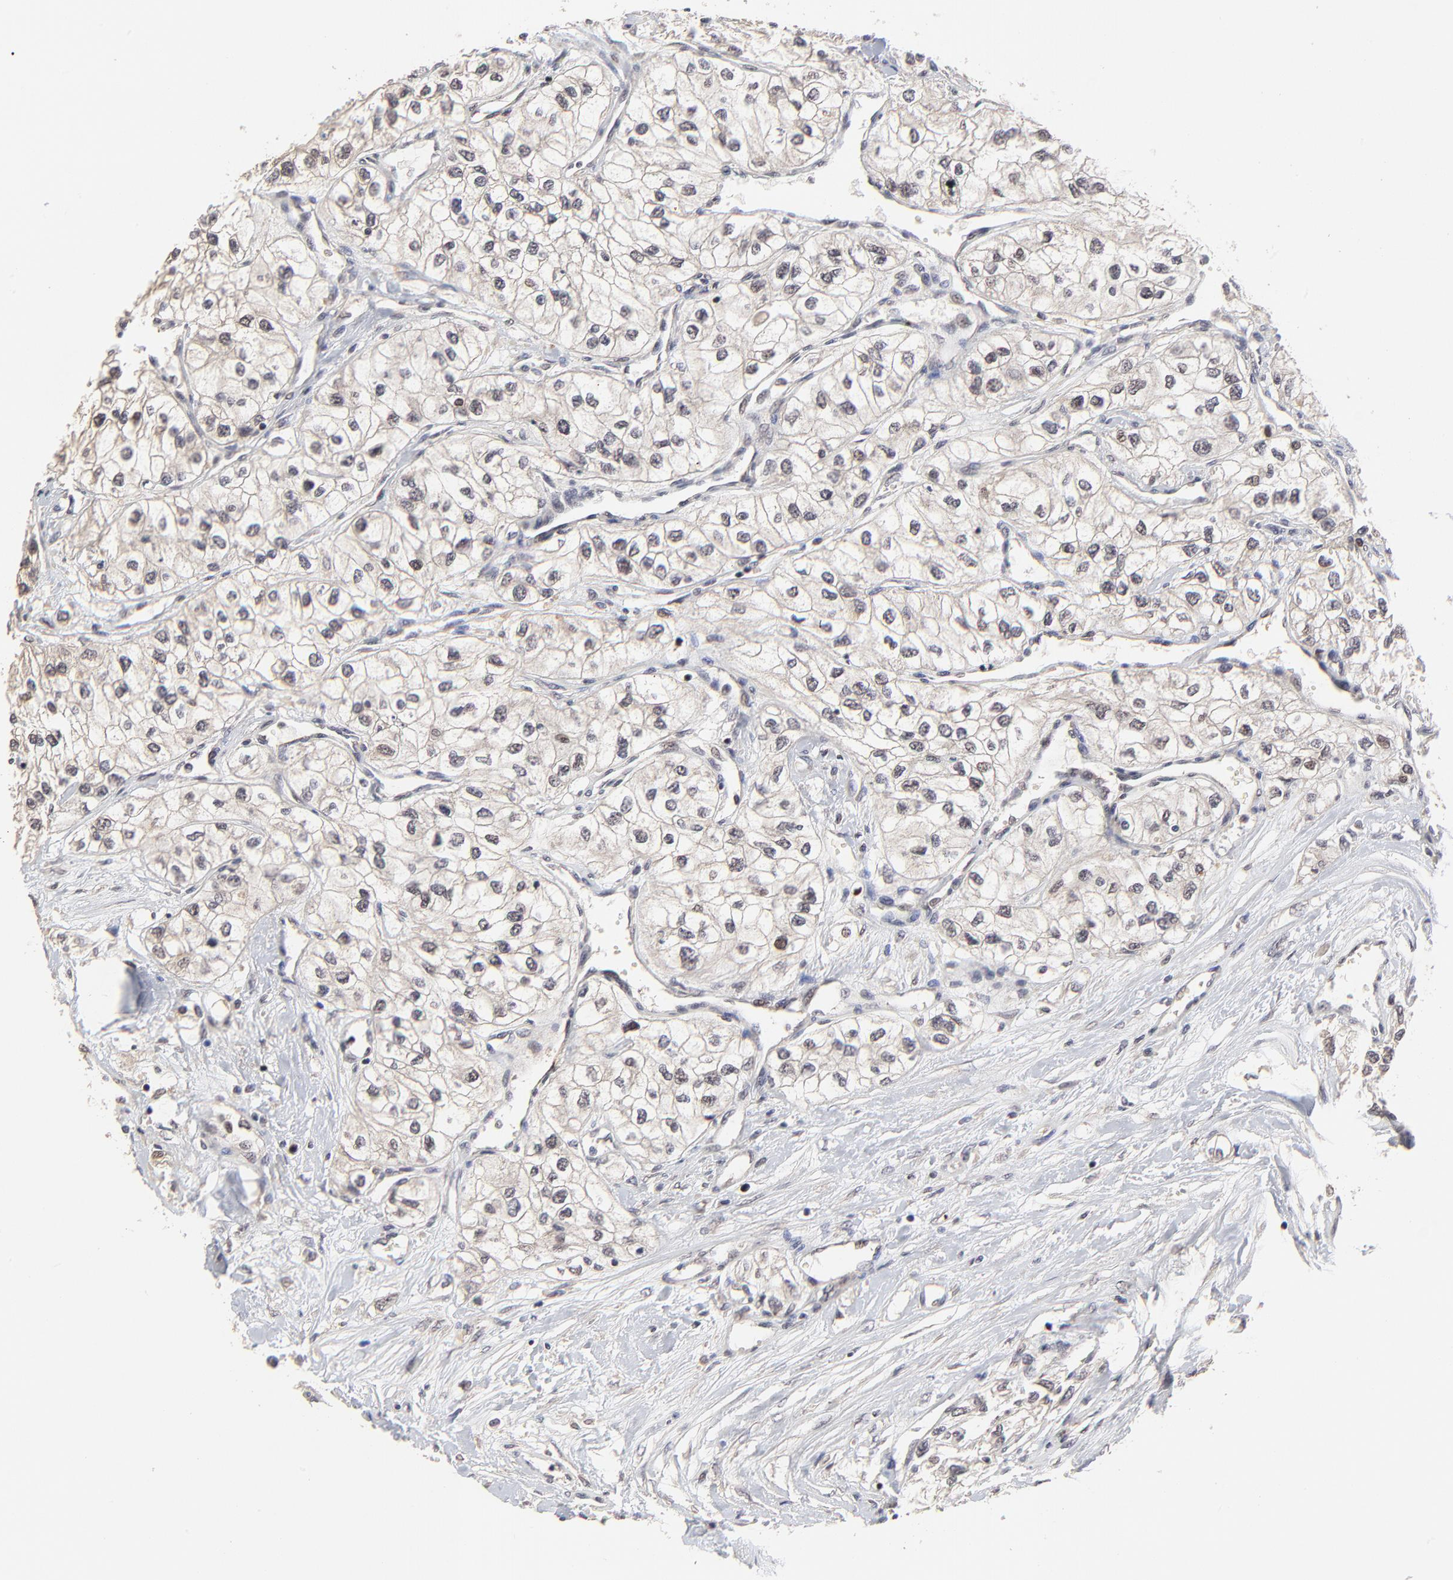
{"staining": {"intensity": "negative", "quantity": "none", "location": "none"}, "tissue": "renal cancer", "cell_type": "Tumor cells", "image_type": "cancer", "snomed": [{"axis": "morphology", "description": "Adenocarcinoma, NOS"}, {"axis": "topography", "description": "Kidney"}], "caption": "Immunohistochemistry (IHC) image of neoplastic tissue: renal cancer stained with DAB exhibits no significant protein staining in tumor cells.", "gene": "FRMD8", "patient": {"sex": "male", "age": 57}}